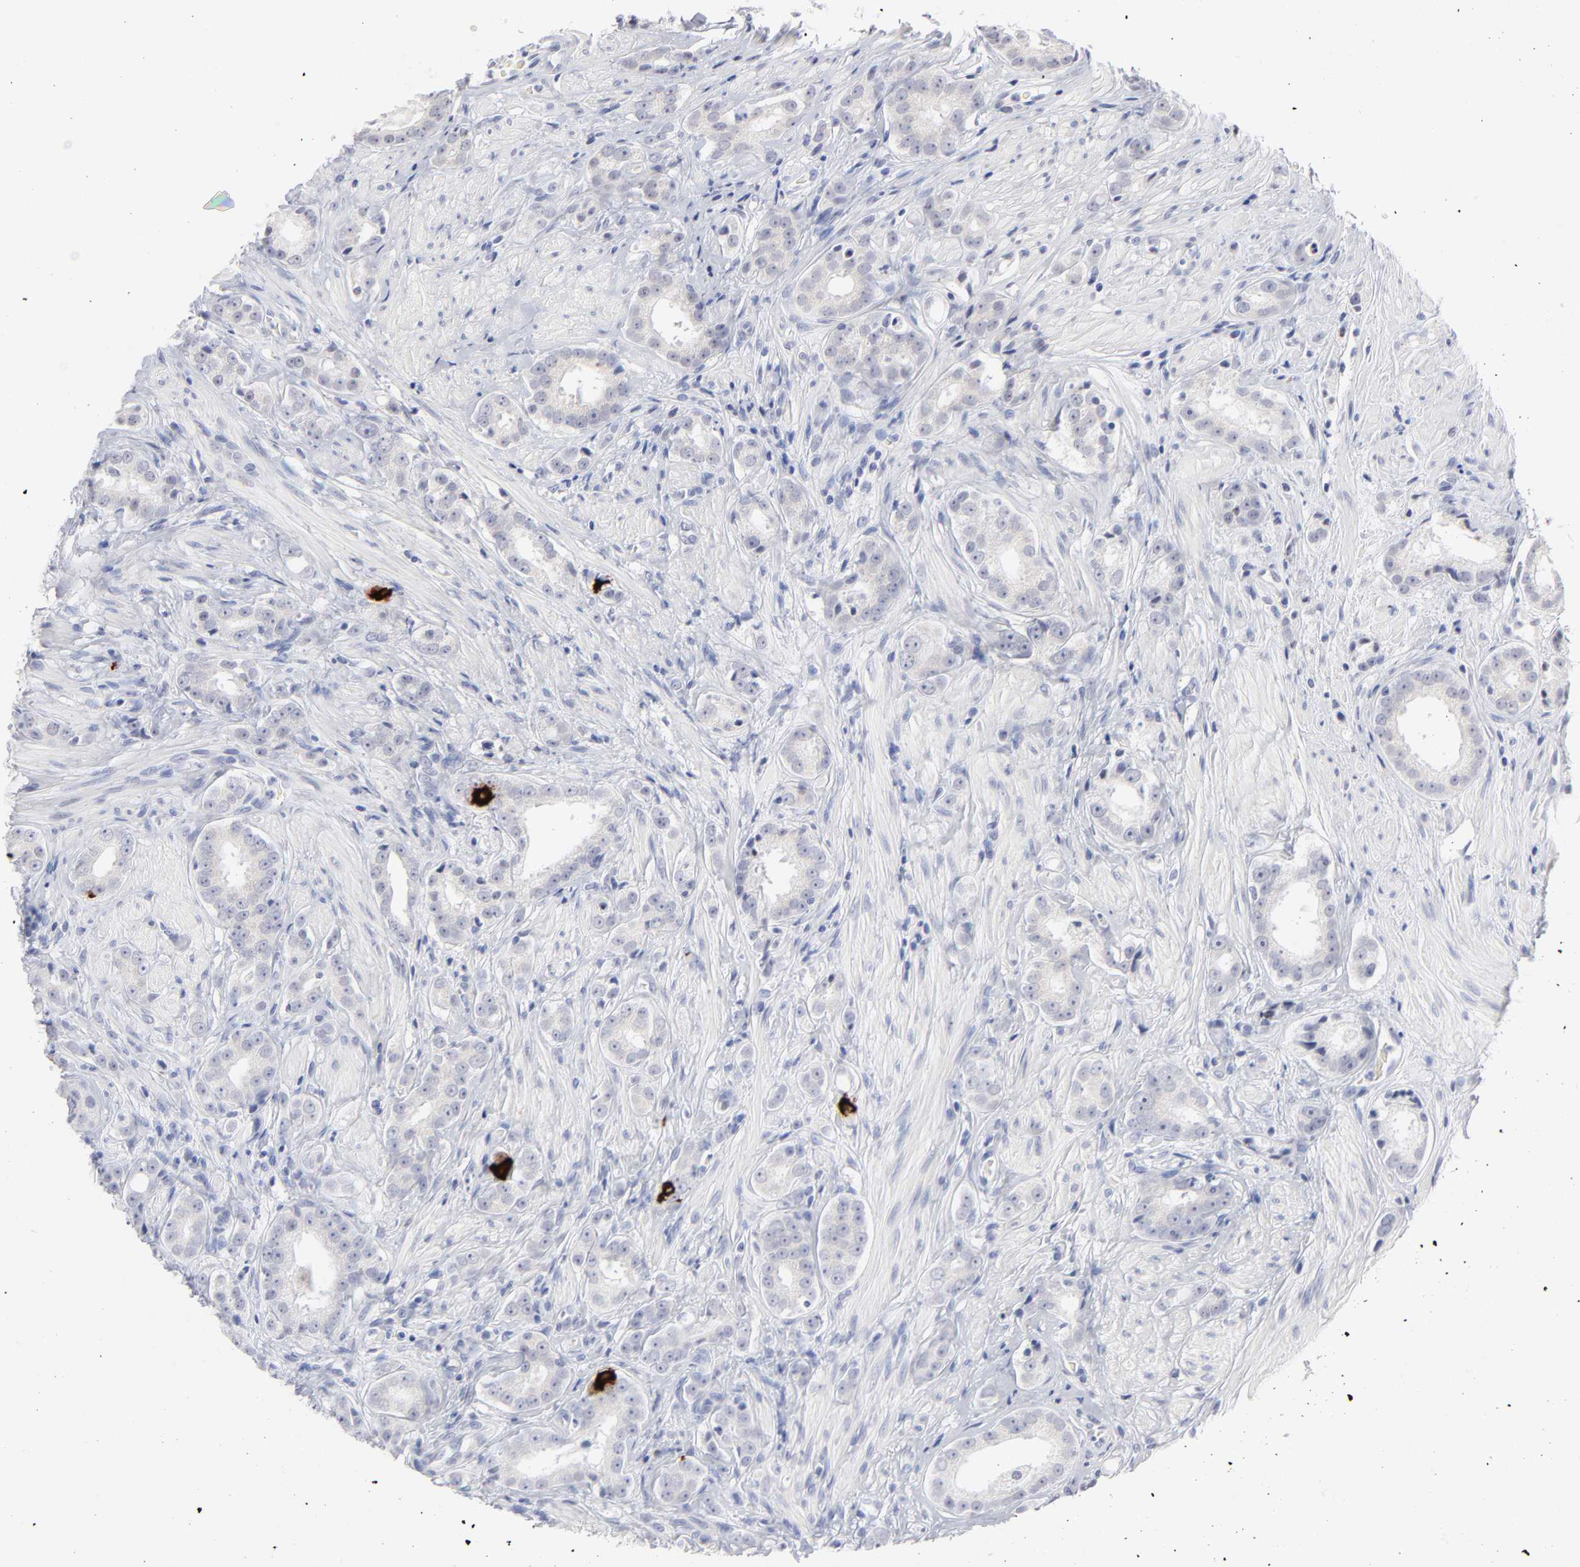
{"staining": {"intensity": "strong", "quantity": "<25%", "location": "cytoplasmic/membranous"}, "tissue": "prostate cancer", "cell_type": "Tumor cells", "image_type": "cancer", "snomed": [{"axis": "morphology", "description": "Adenocarcinoma, Medium grade"}, {"axis": "topography", "description": "Prostate"}], "caption": "Immunohistochemical staining of human prostate cancer (adenocarcinoma (medium-grade)) demonstrates medium levels of strong cytoplasmic/membranous protein positivity in approximately <25% of tumor cells.", "gene": "KHNYN", "patient": {"sex": "male", "age": 53}}